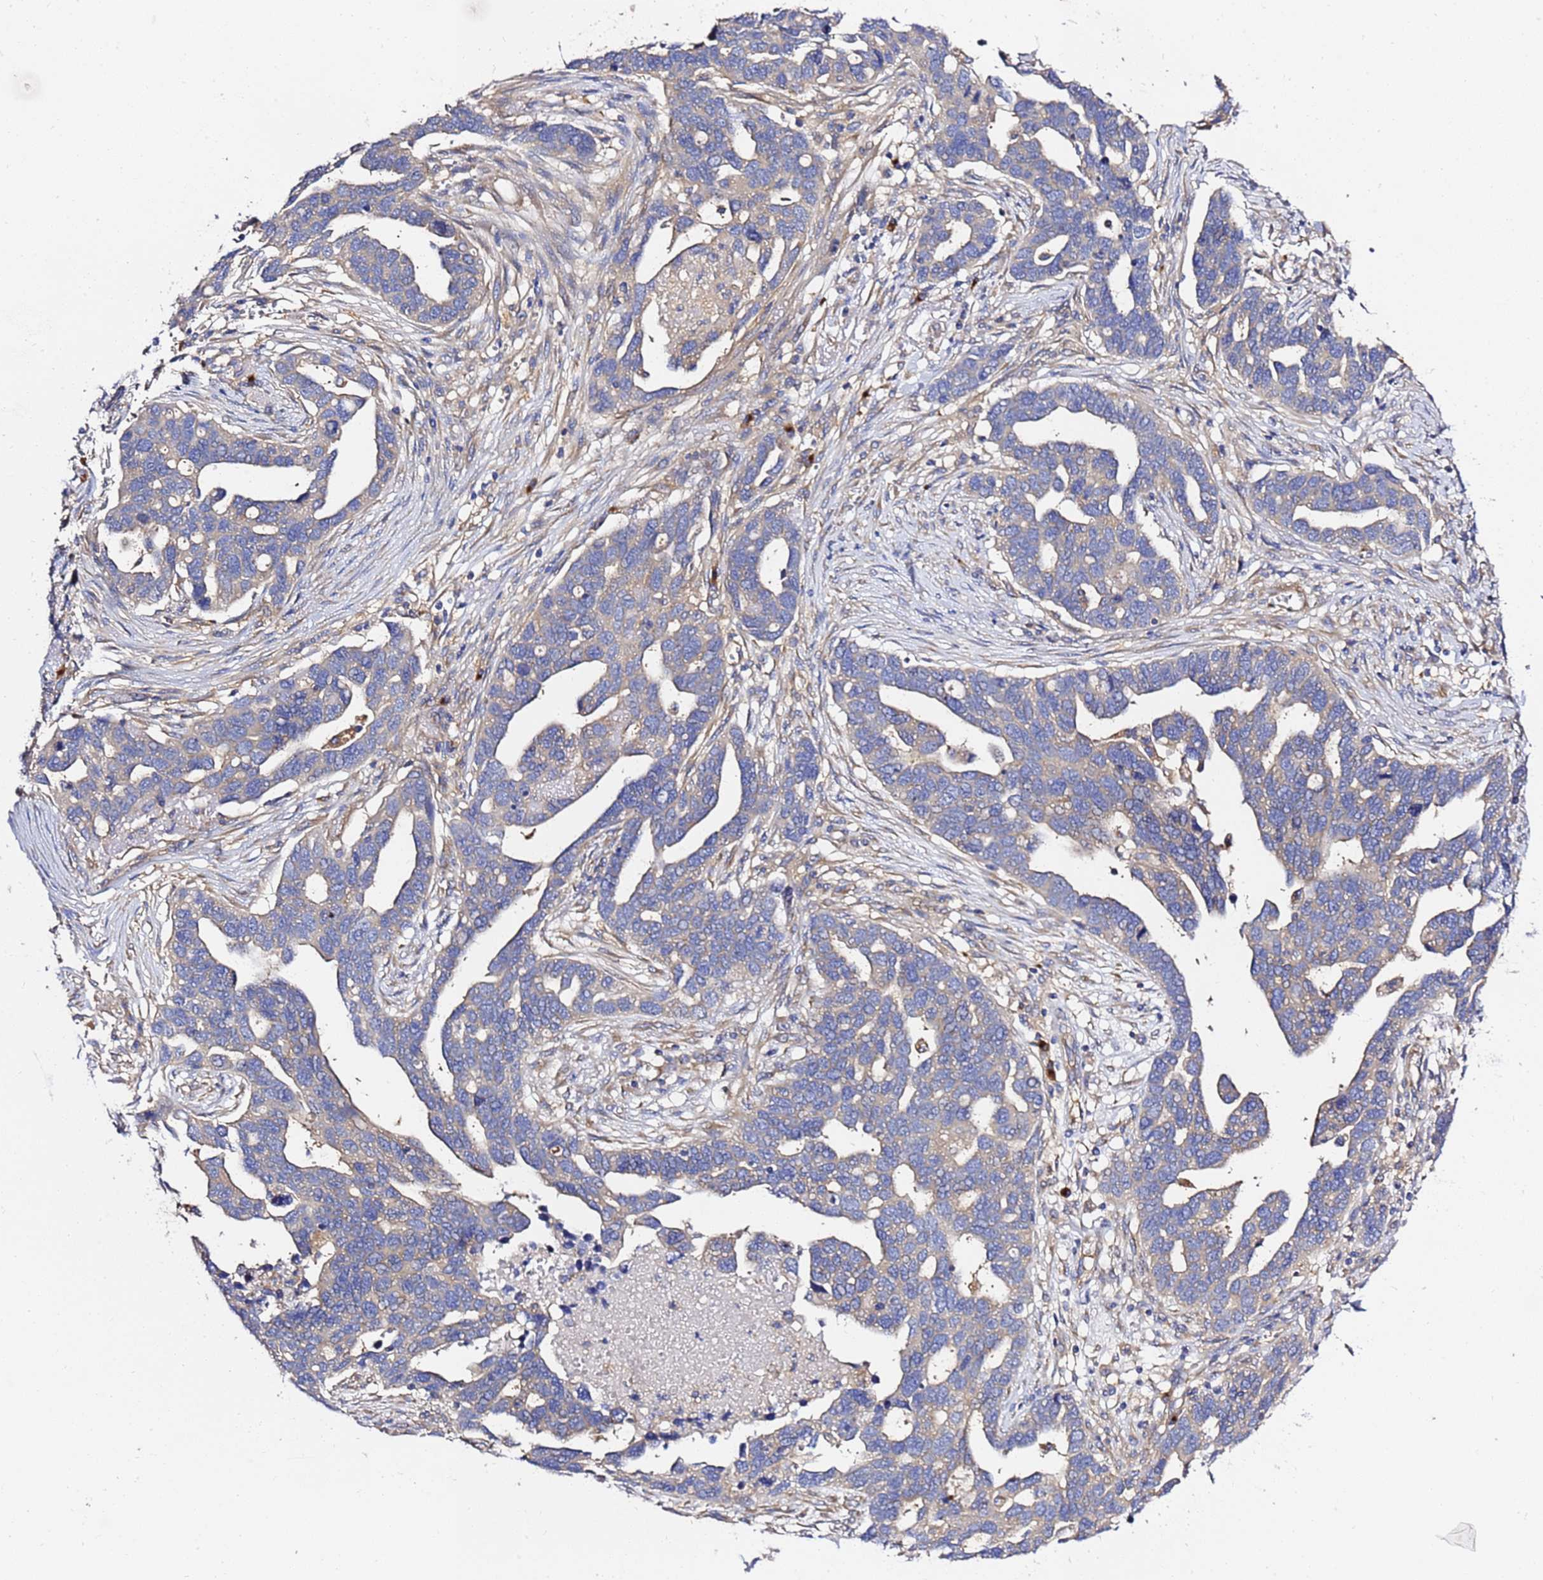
{"staining": {"intensity": "weak", "quantity": "25%-75%", "location": "cytoplasmic/membranous"}, "tissue": "ovarian cancer", "cell_type": "Tumor cells", "image_type": "cancer", "snomed": [{"axis": "morphology", "description": "Cystadenocarcinoma, serous, NOS"}, {"axis": "topography", "description": "Ovary"}], "caption": "This image displays immunohistochemistry (IHC) staining of human ovarian cancer, with low weak cytoplasmic/membranous staining in approximately 25%-75% of tumor cells.", "gene": "ANAPC1", "patient": {"sex": "female", "age": 54}}